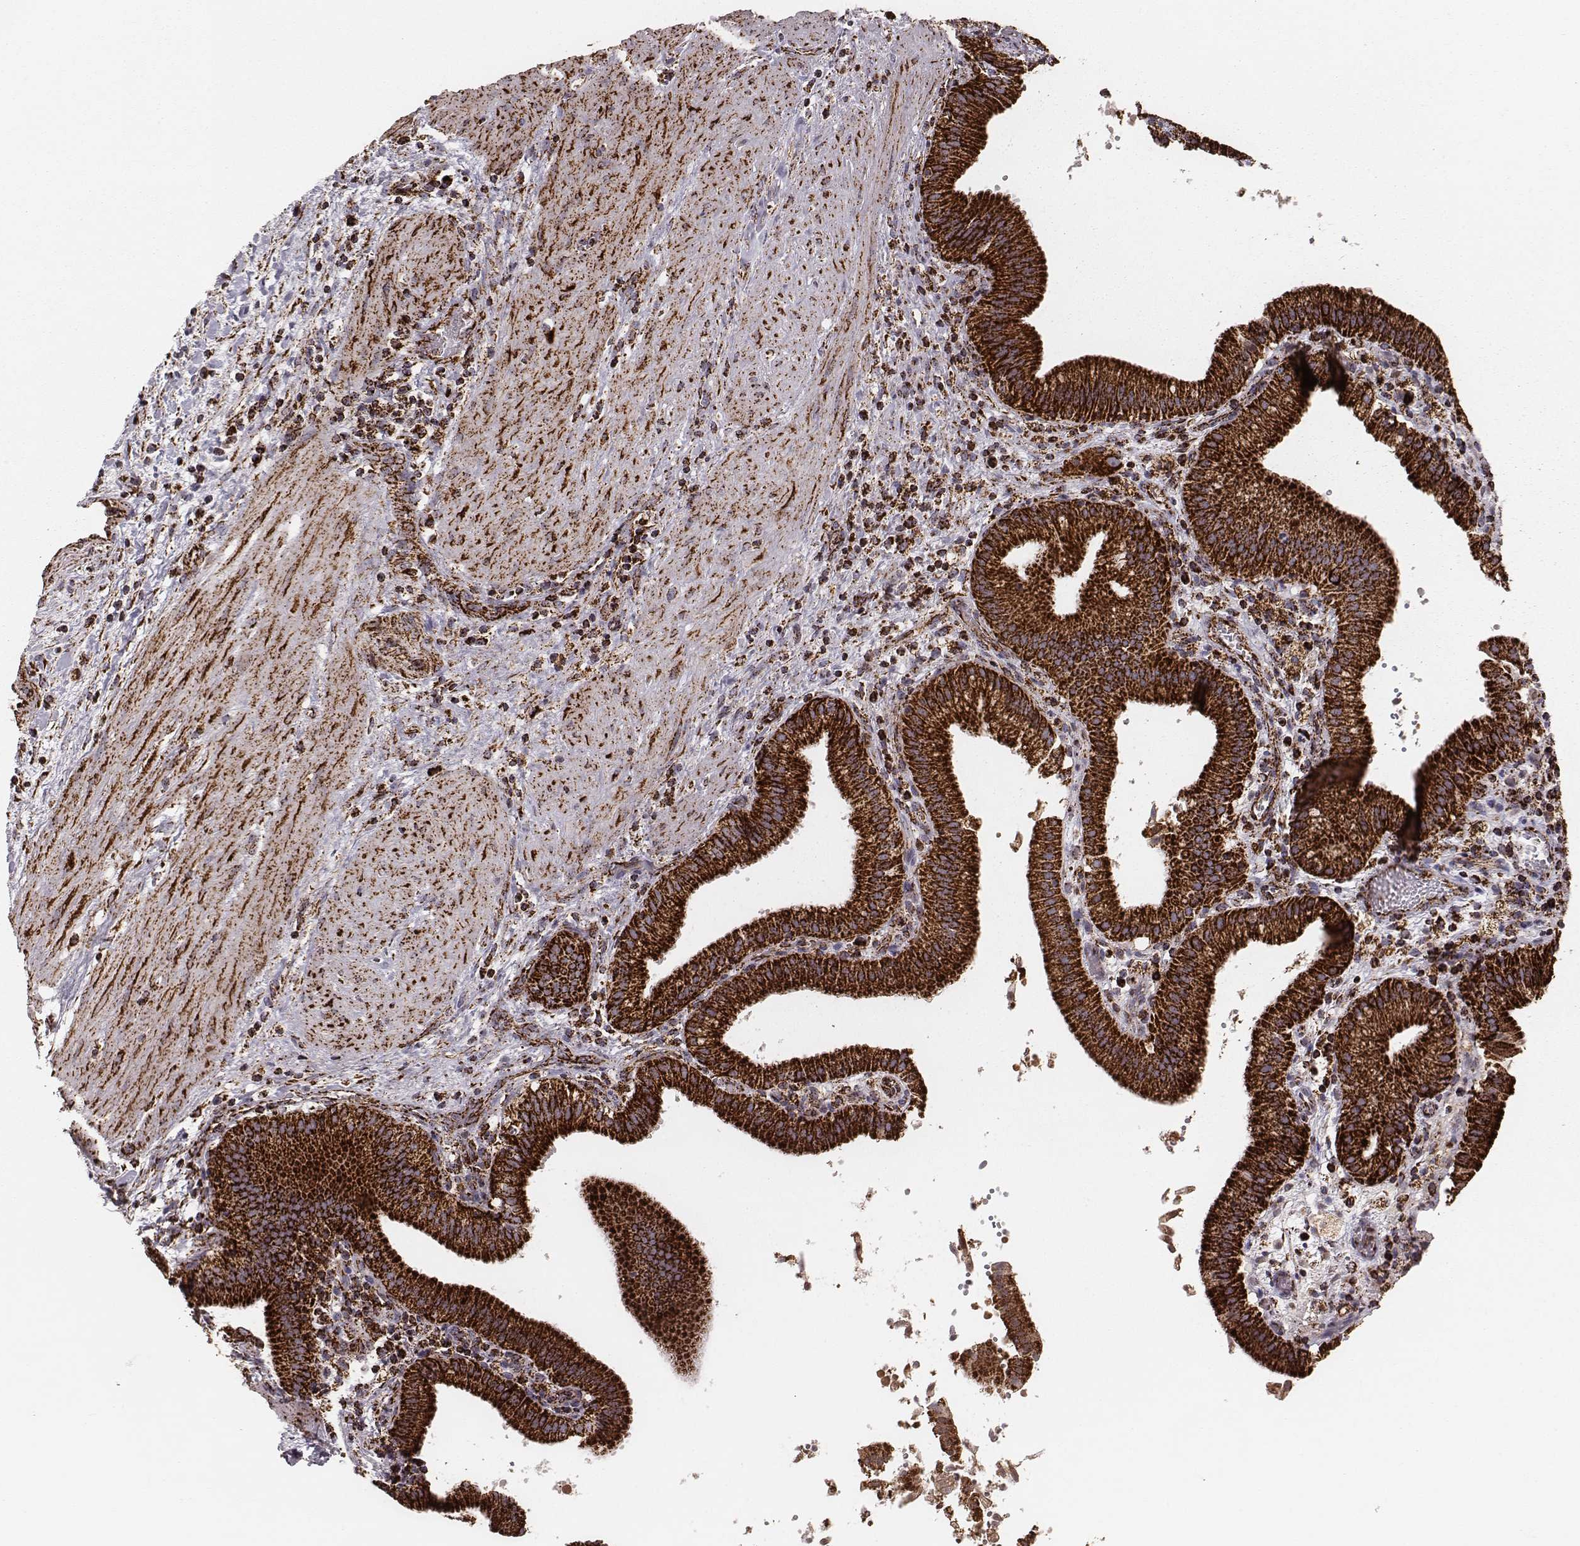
{"staining": {"intensity": "strong", "quantity": ">75%", "location": "cytoplasmic/membranous"}, "tissue": "gallbladder", "cell_type": "Glandular cells", "image_type": "normal", "snomed": [{"axis": "morphology", "description": "Normal tissue, NOS"}, {"axis": "topography", "description": "Gallbladder"}], "caption": "Gallbladder stained for a protein (brown) exhibits strong cytoplasmic/membranous positive positivity in about >75% of glandular cells.", "gene": "TUFM", "patient": {"sex": "male", "age": 42}}